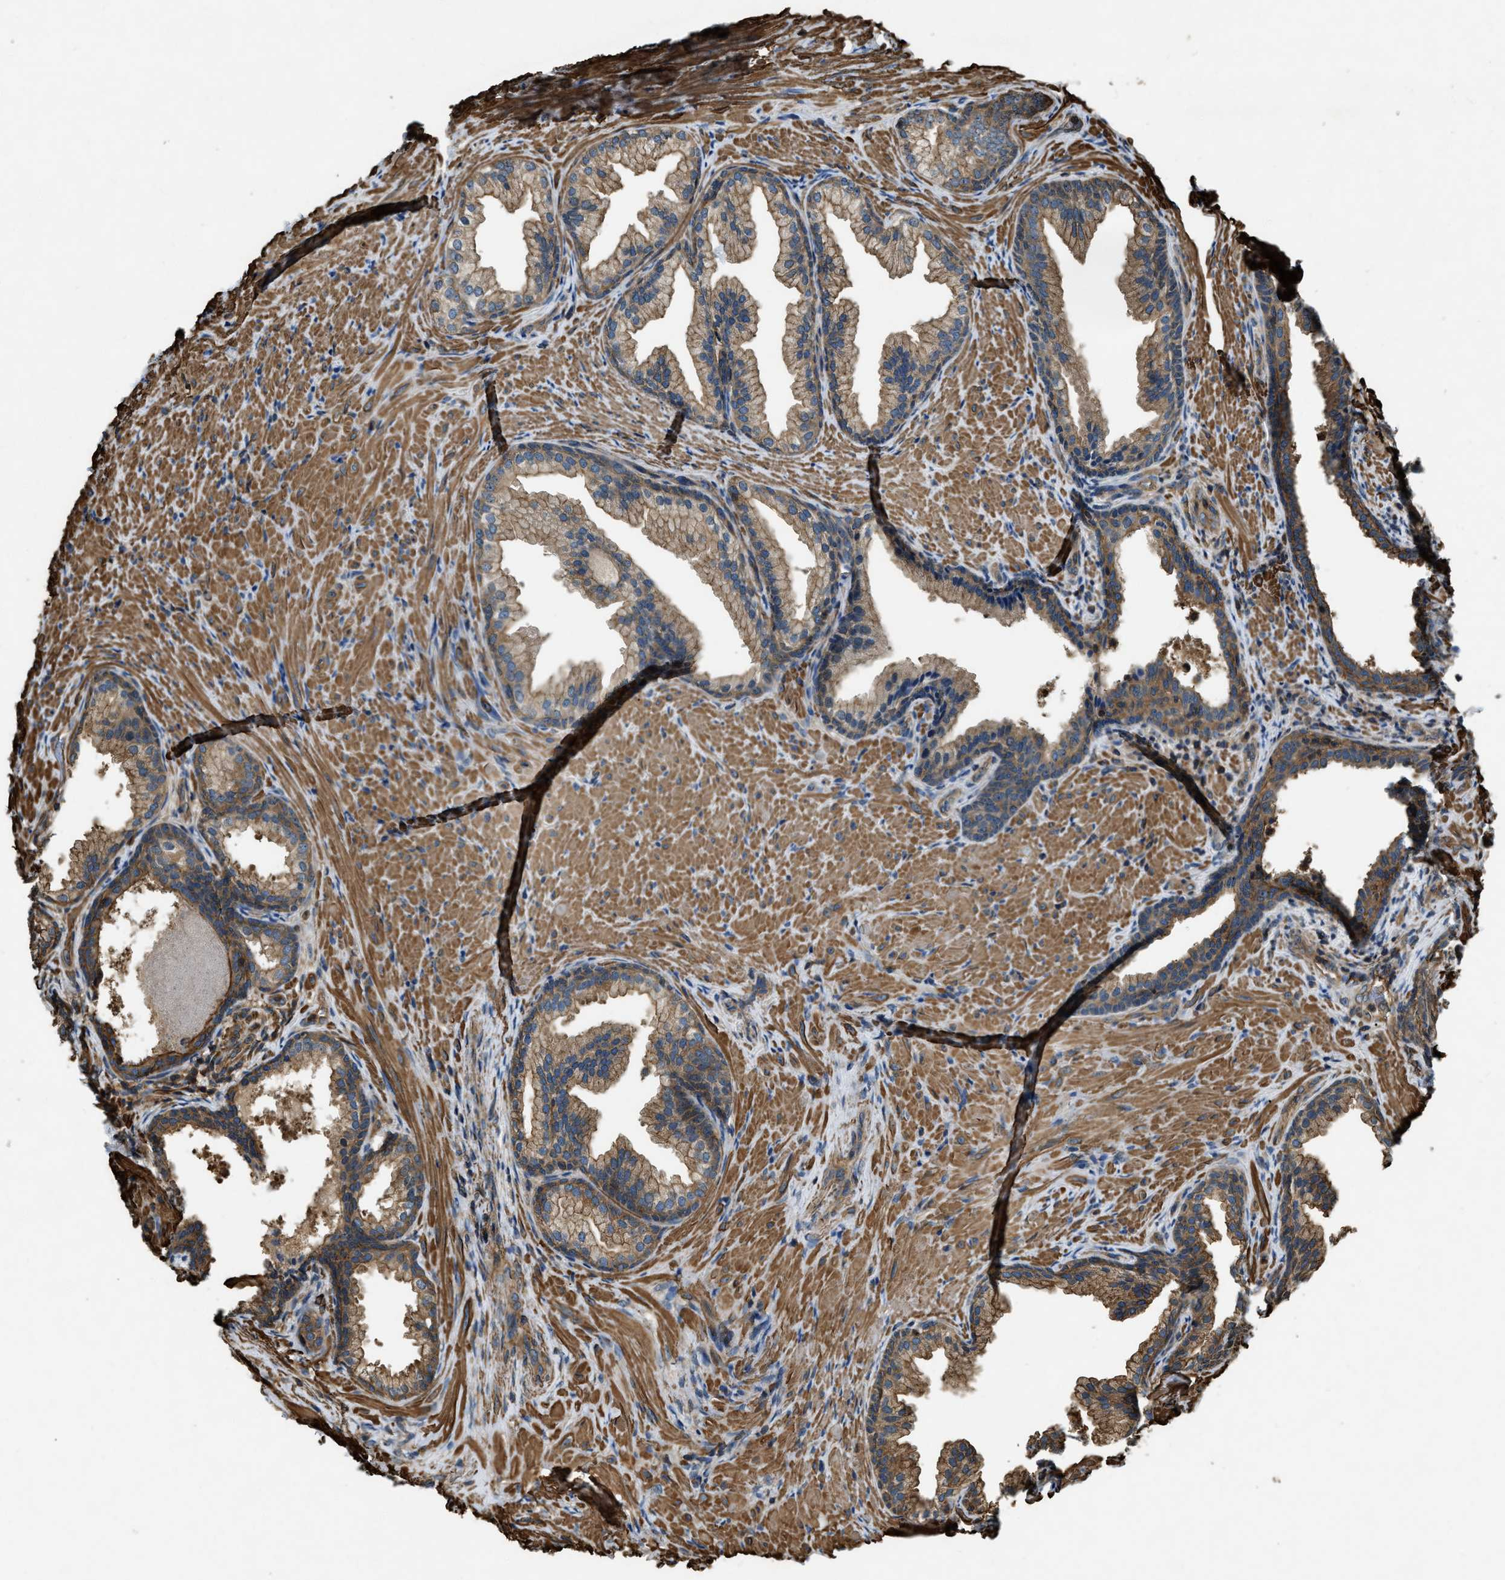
{"staining": {"intensity": "moderate", "quantity": ">75%", "location": "cytoplasmic/membranous"}, "tissue": "prostate", "cell_type": "Glandular cells", "image_type": "normal", "snomed": [{"axis": "morphology", "description": "Normal tissue, NOS"}, {"axis": "topography", "description": "Prostate"}], "caption": "Brown immunohistochemical staining in normal prostate displays moderate cytoplasmic/membranous positivity in about >75% of glandular cells. (Brightfield microscopy of DAB IHC at high magnification).", "gene": "YARS1", "patient": {"sex": "male", "age": 76}}